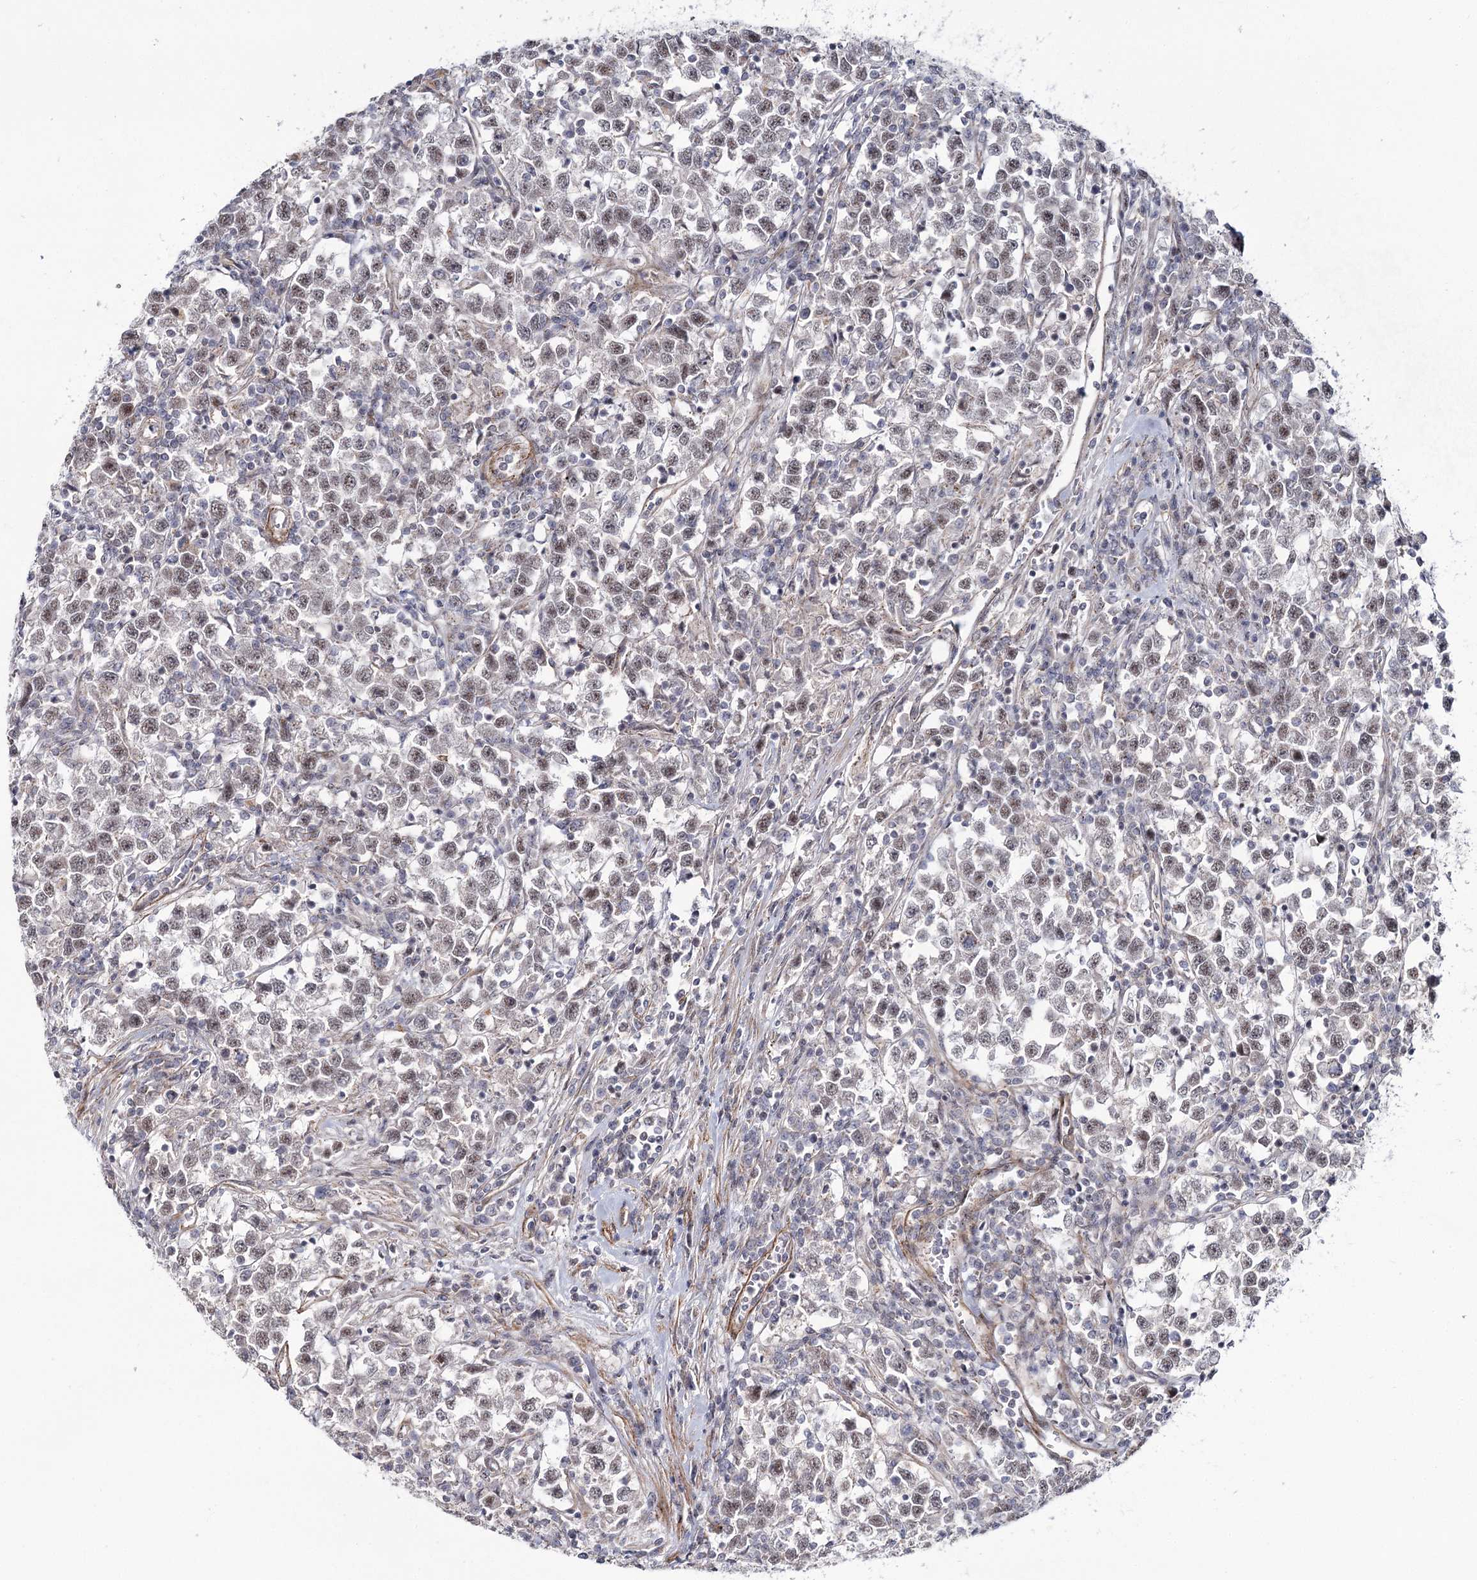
{"staining": {"intensity": "weak", "quantity": "<25%", "location": "nuclear"}, "tissue": "testis cancer", "cell_type": "Tumor cells", "image_type": "cancer", "snomed": [{"axis": "morphology", "description": "Normal tissue, NOS"}, {"axis": "morphology", "description": "Seminoma, NOS"}, {"axis": "topography", "description": "Testis"}], "caption": "An immunohistochemistry (IHC) photomicrograph of testis cancer (seminoma) is shown. There is no staining in tumor cells of testis cancer (seminoma). (DAB immunohistochemistry, high magnification).", "gene": "ATL2", "patient": {"sex": "male", "age": 43}}